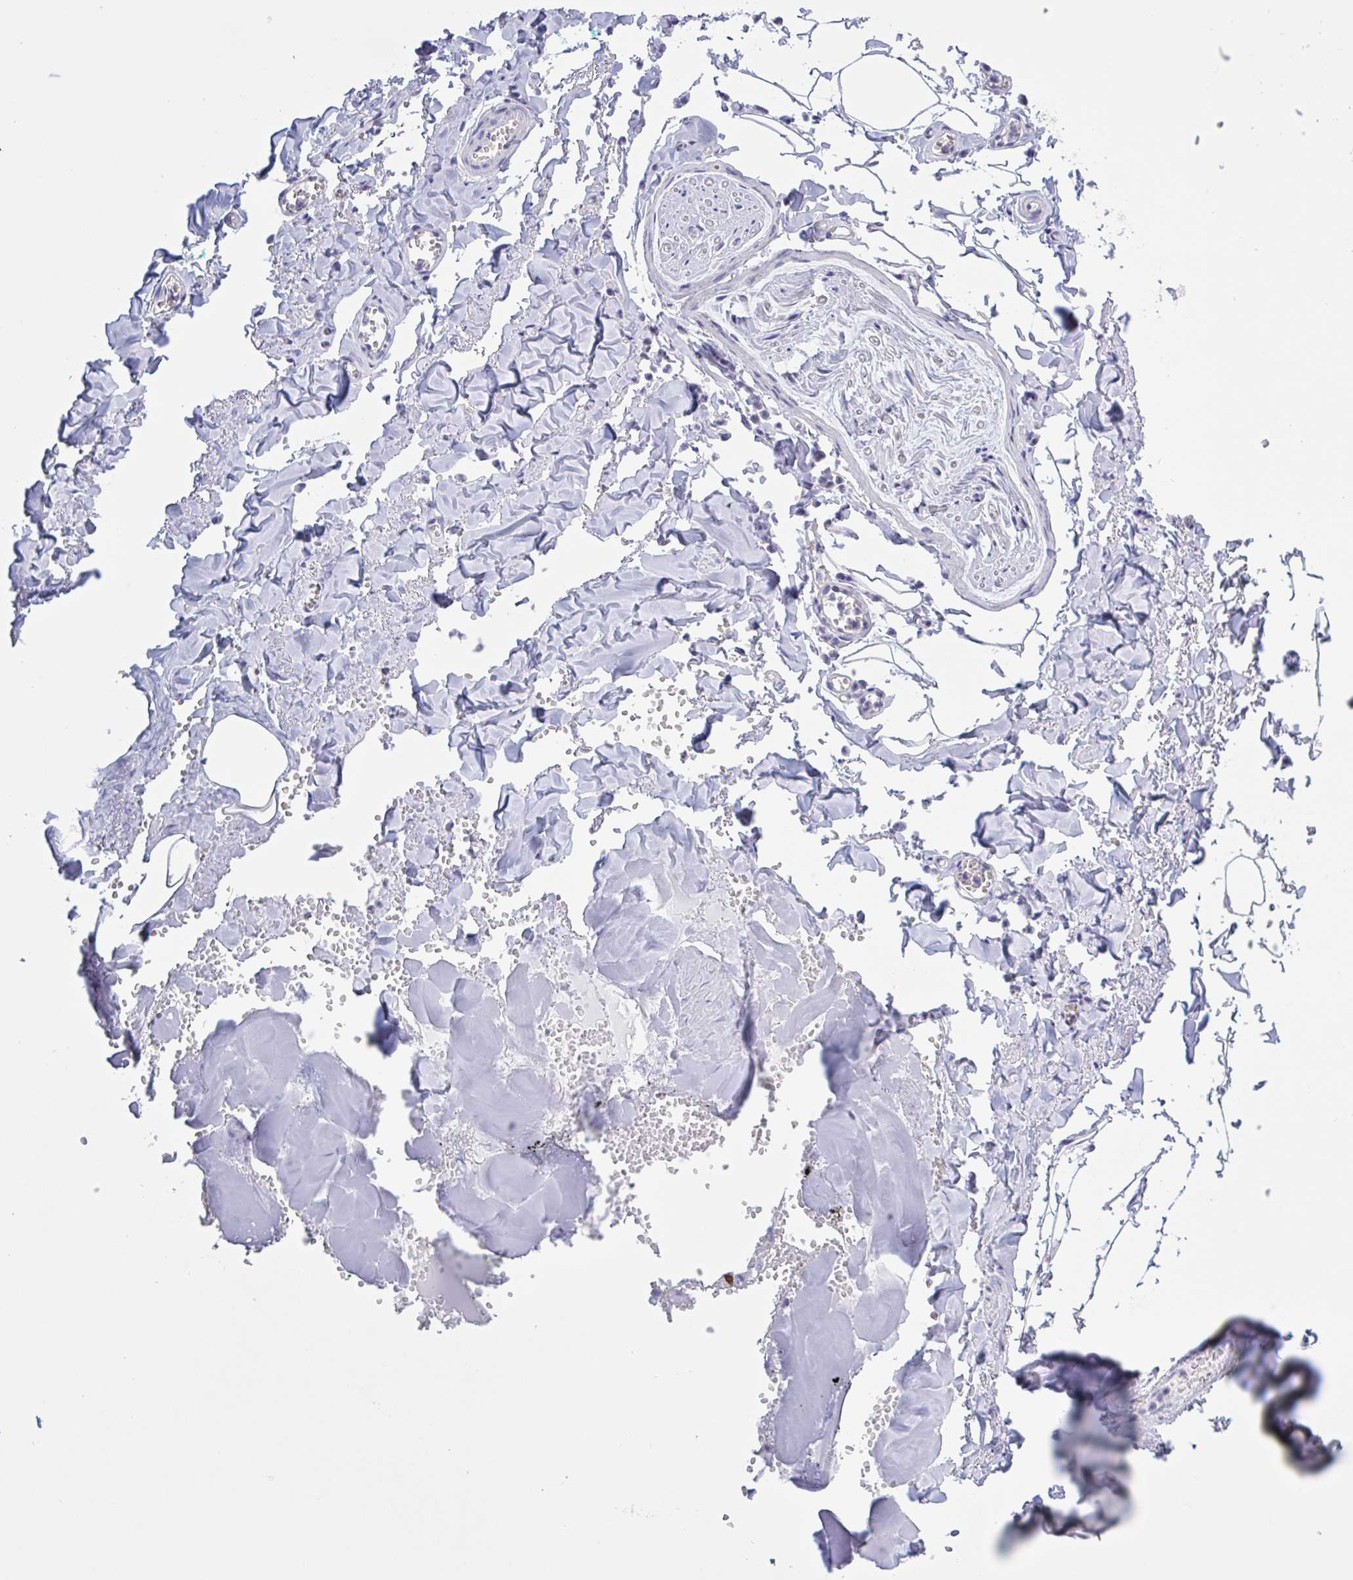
{"staining": {"intensity": "negative", "quantity": "none", "location": "none"}, "tissue": "adipose tissue", "cell_type": "Adipocytes", "image_type": "normal", "snomed": [{"axis": "morphology", "description": "Normal tissue, NOS"}, {"axis": "topography", "description": "Vulva"}, {"axis": "topography", "description": "Peripheral nerve tissue"}], "caption": "High power microscopy photomicrograph of an immunohistochemistry (IHC) image of unremarkable adipose tissue, revealing no significant expression in adipocytes.", "gene": "CHMP5", "patient": {"sex": "female", "age": 66}}